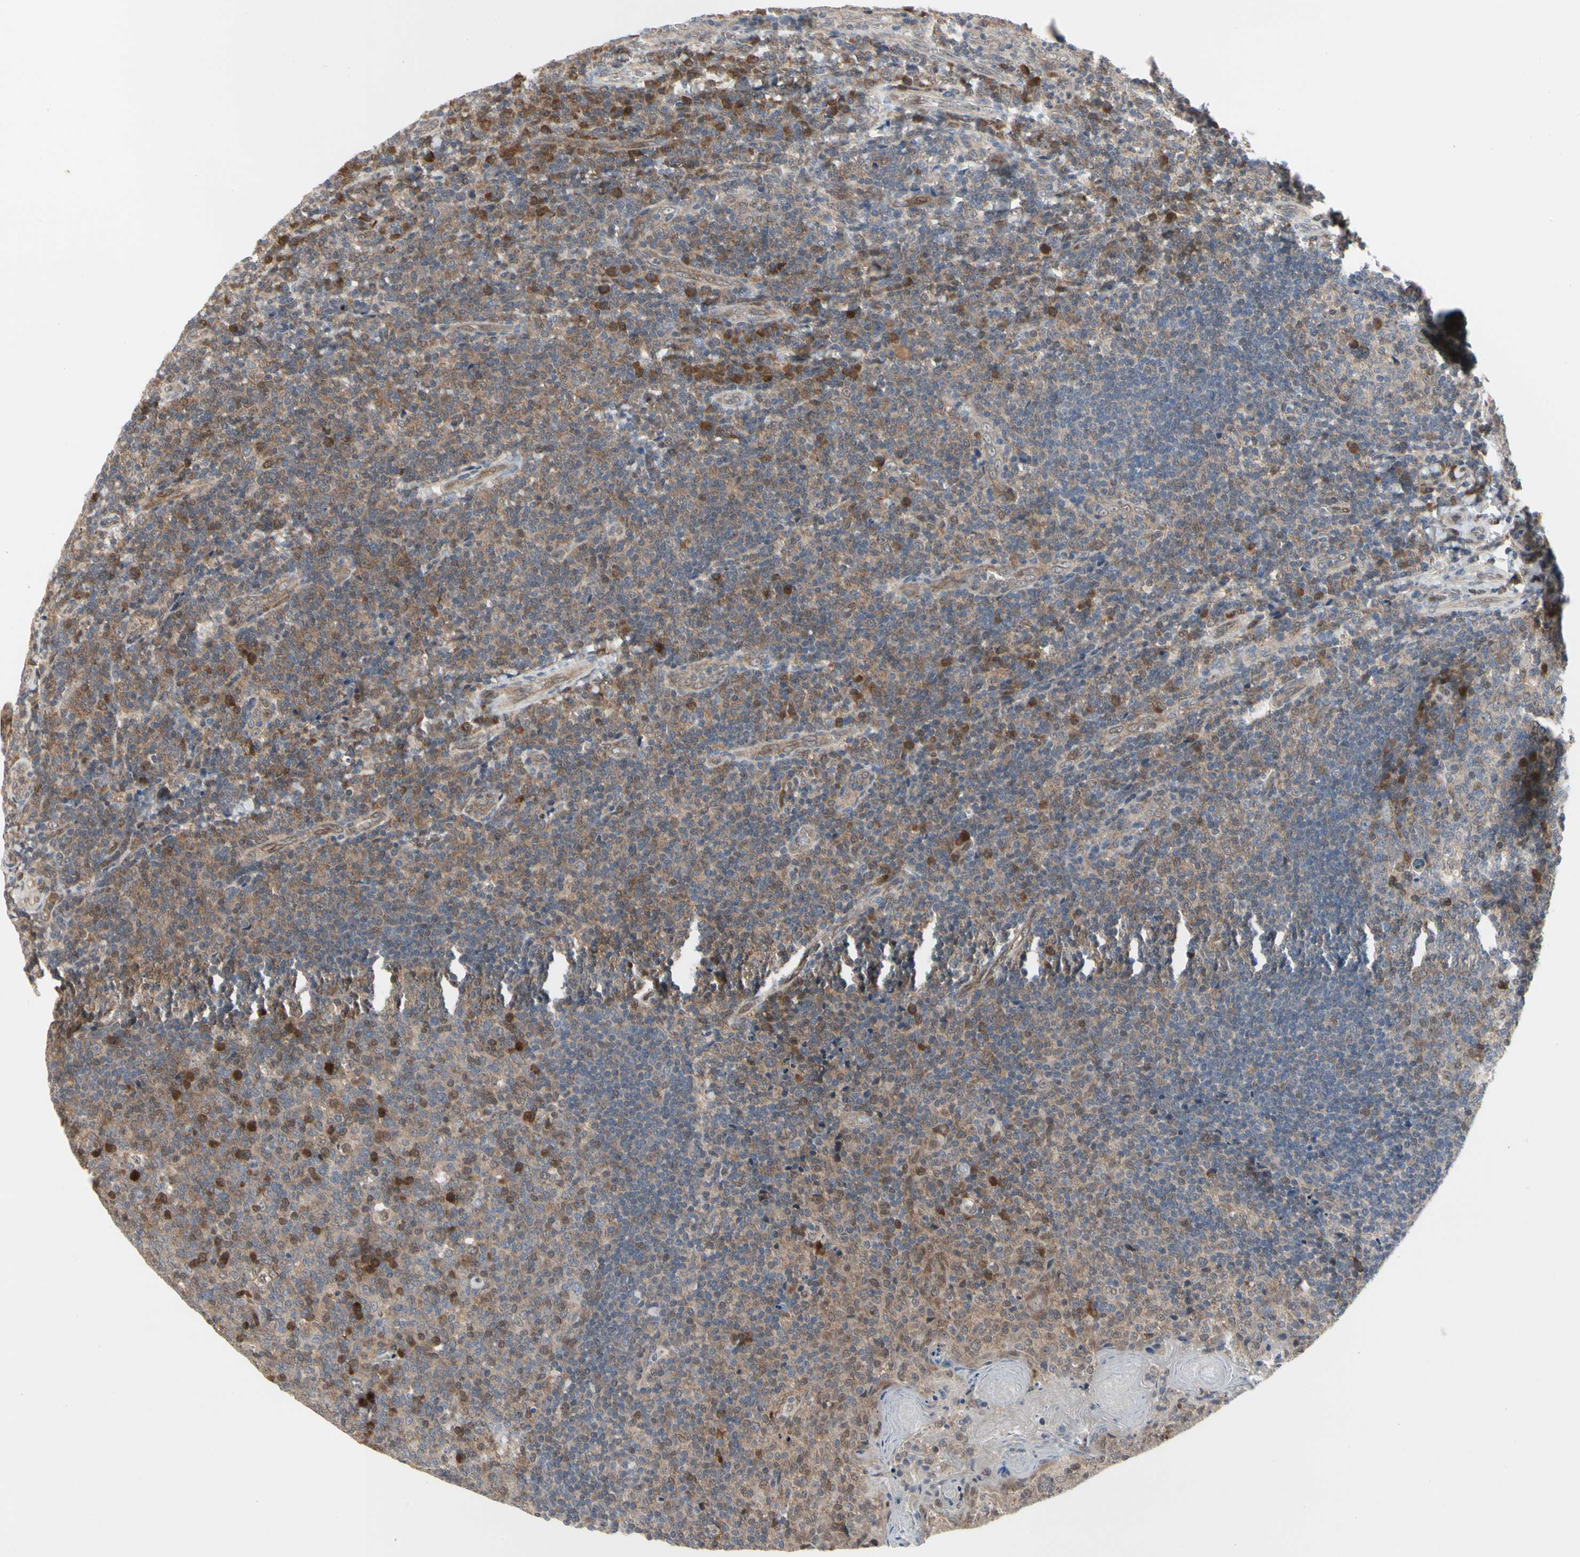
{"staining": {"intensity": "weak", "quantity": ">75%", "location": "cytoplasmic/membranous"}, "tissue": "tonsil", "cell_type": "Germinal center cells", "image_type": "normal", "snomed": [{"axis": "morphology", "description": "Normal tissue, NOS"}, {"axis": "topography", "description": "Tonsil"}], "caption": "Weak cytoplasmic/membranous protein staining is present in about >75% of germinal center cells in tonsil.", "gene": "CDK5", "patient": {"sex": "male", "age": 17}}